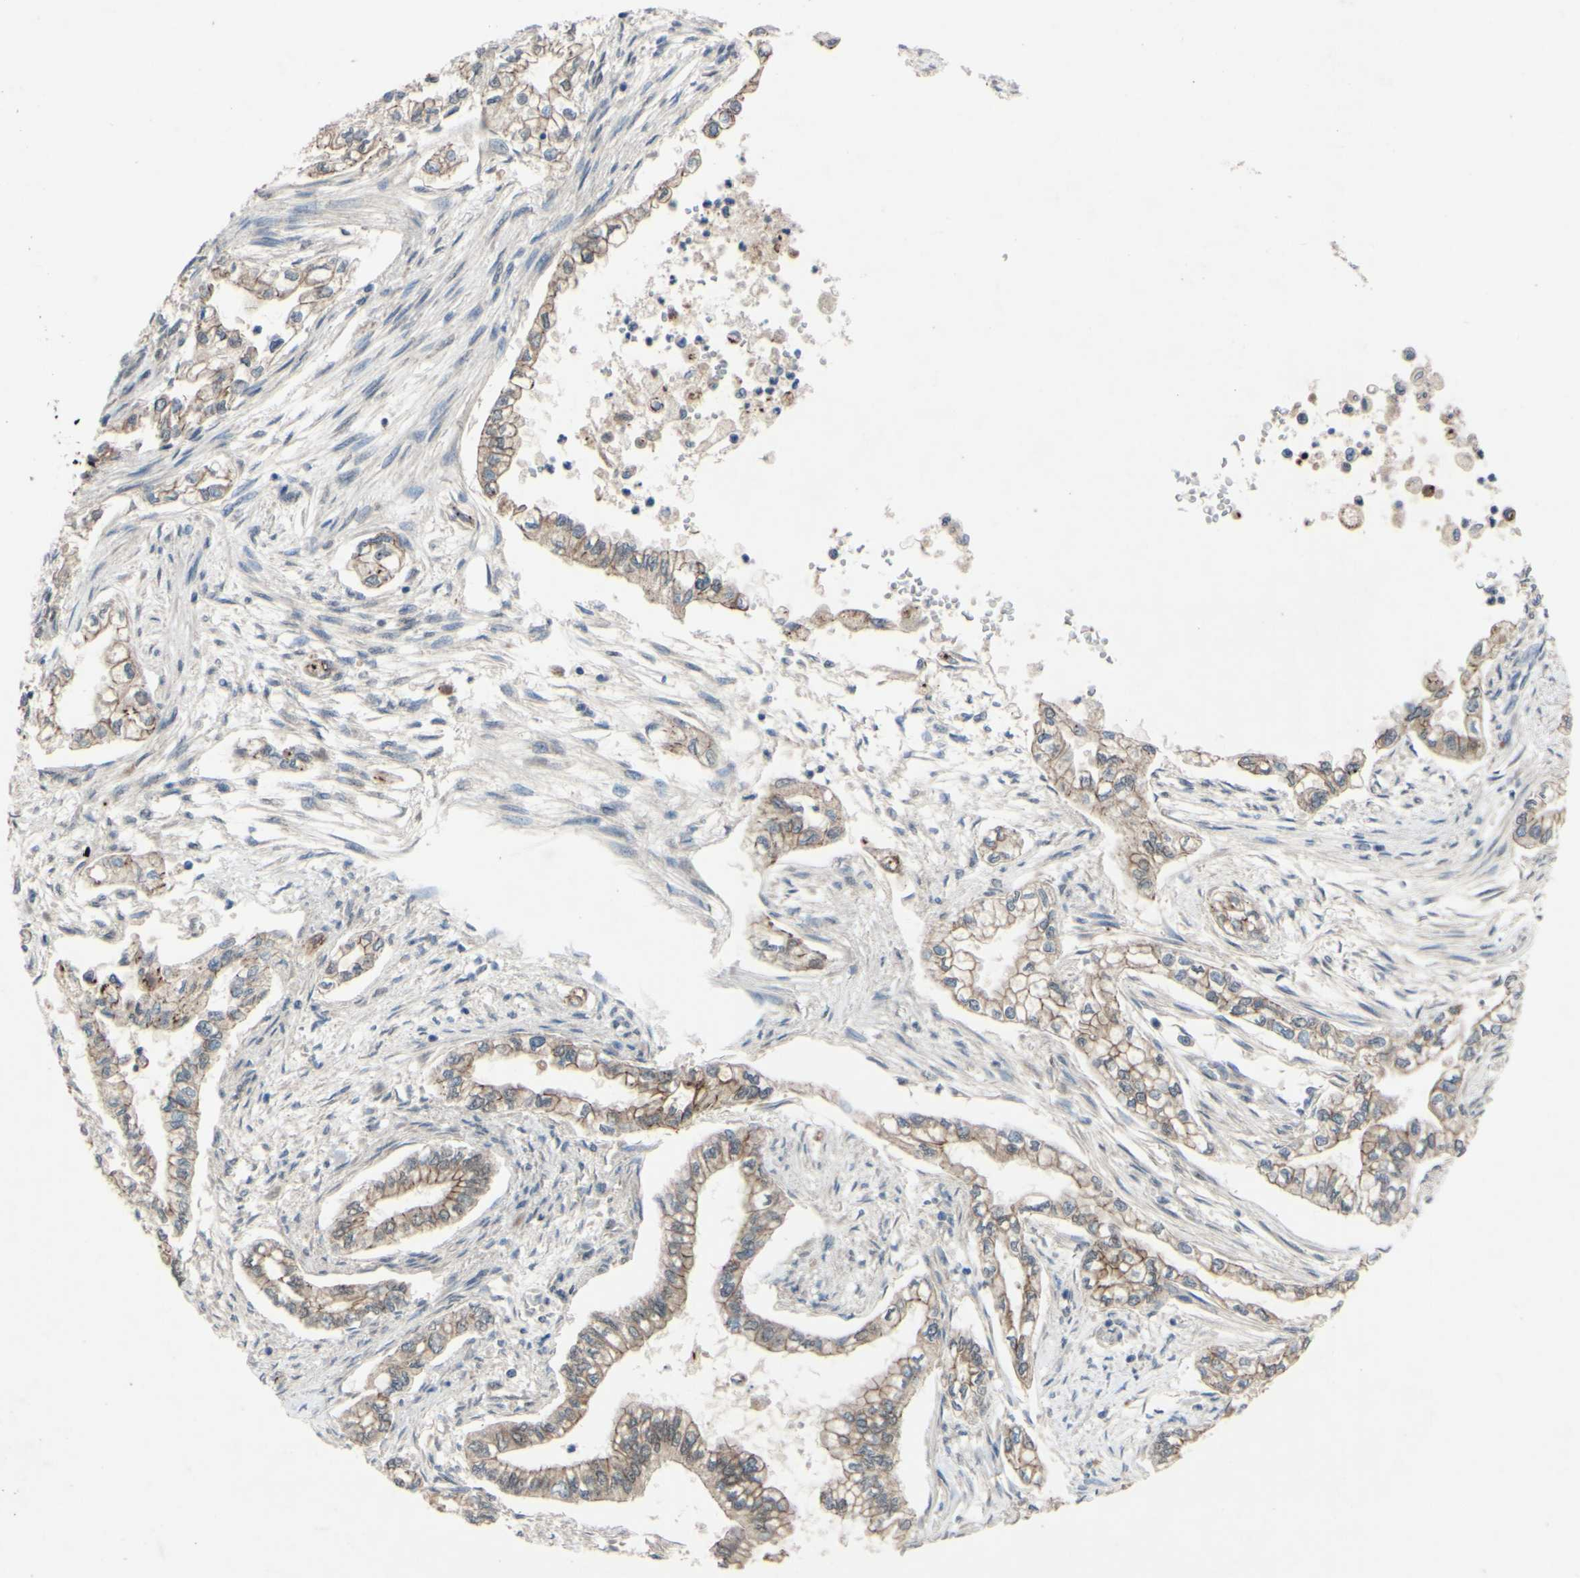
{"staining": {"intensity": "moderate", "quantity": ">75%", "location": "cytoplasmic/membranous"}, "tissue": "pancreatic cancer", "cell_type": "Tumor cells", "image_type": "cancer", "snomed": [{"axis": "morphology", "description": "Normal tissue, NOS"}, {"axis": "topography", "description": "Pancreas"}], "caption": "DAB (3,3'-diaminobenzidine) immunohistochemical staining of human pancreatic cancer shows moderate cytoplasmic/membranous protein positivity in about >75% of tumor cells.", "gene": "CDCP1", "patient": {"sex": "male", "age": 42}}